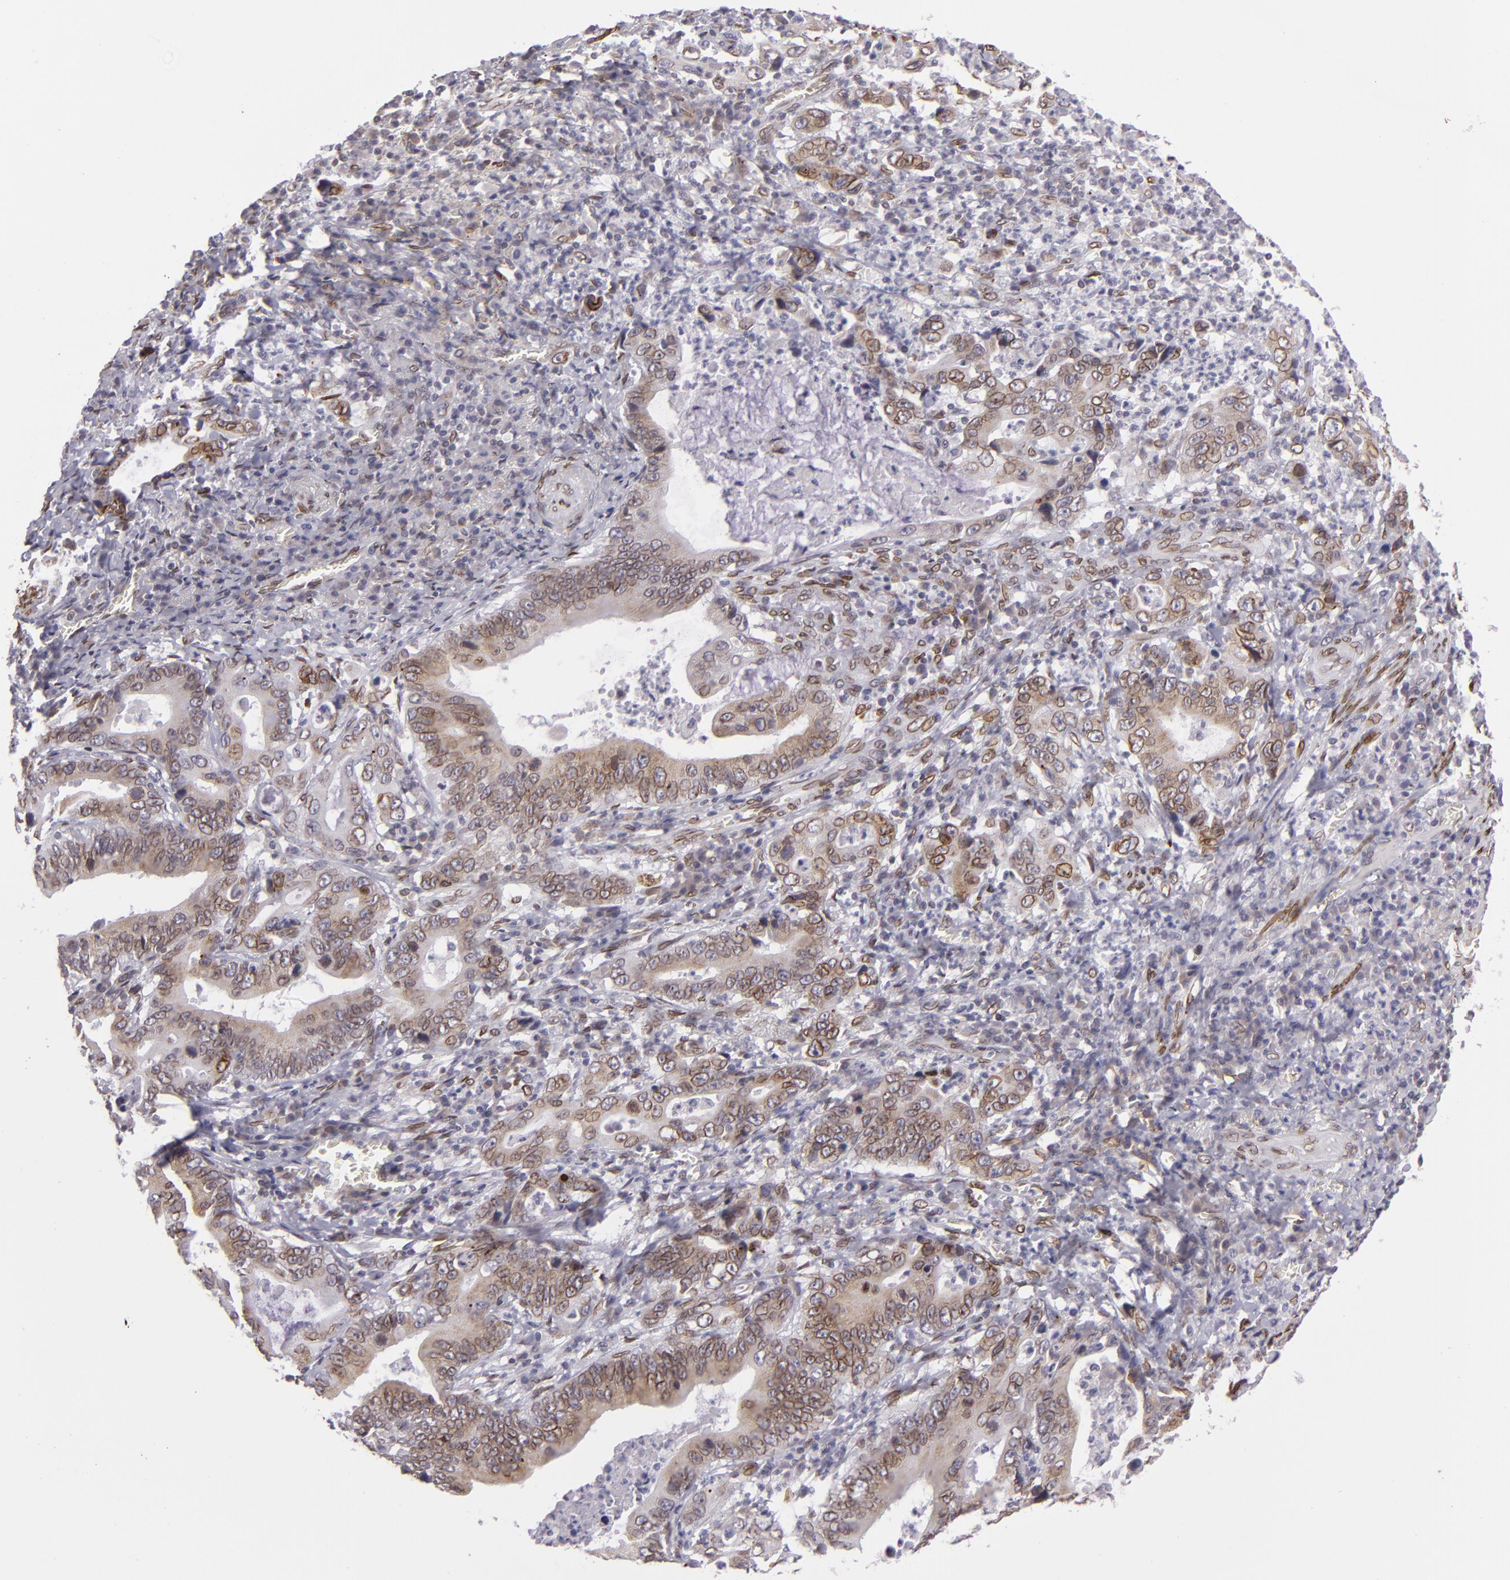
{"staining": {"intensity": "strong", "quantity": ">75%", "location": "nuclear"}, "tissue": "stomach cancer", "cell_type": "Tumor cells", "image_type": "cancer", "snomed": [{"axis": "morphology", "description": "Adenocarcinoma, NOS"}, {"axis": "topography", "description": "Stomach, upper"}], "caption": "A high-resolution micrograph shows immunohistochemistry (IHC) staining of stomach cancer (adenocarcinoma), which shows strong nuclear expression in approximately >75% of tumor cells. (DAB (3,3'-diaminobenzidine) IHC, brown staining for protein, blue staining for nuclei).", "gene": "EMD", "patient": {"sex": "male", "age": 63}}